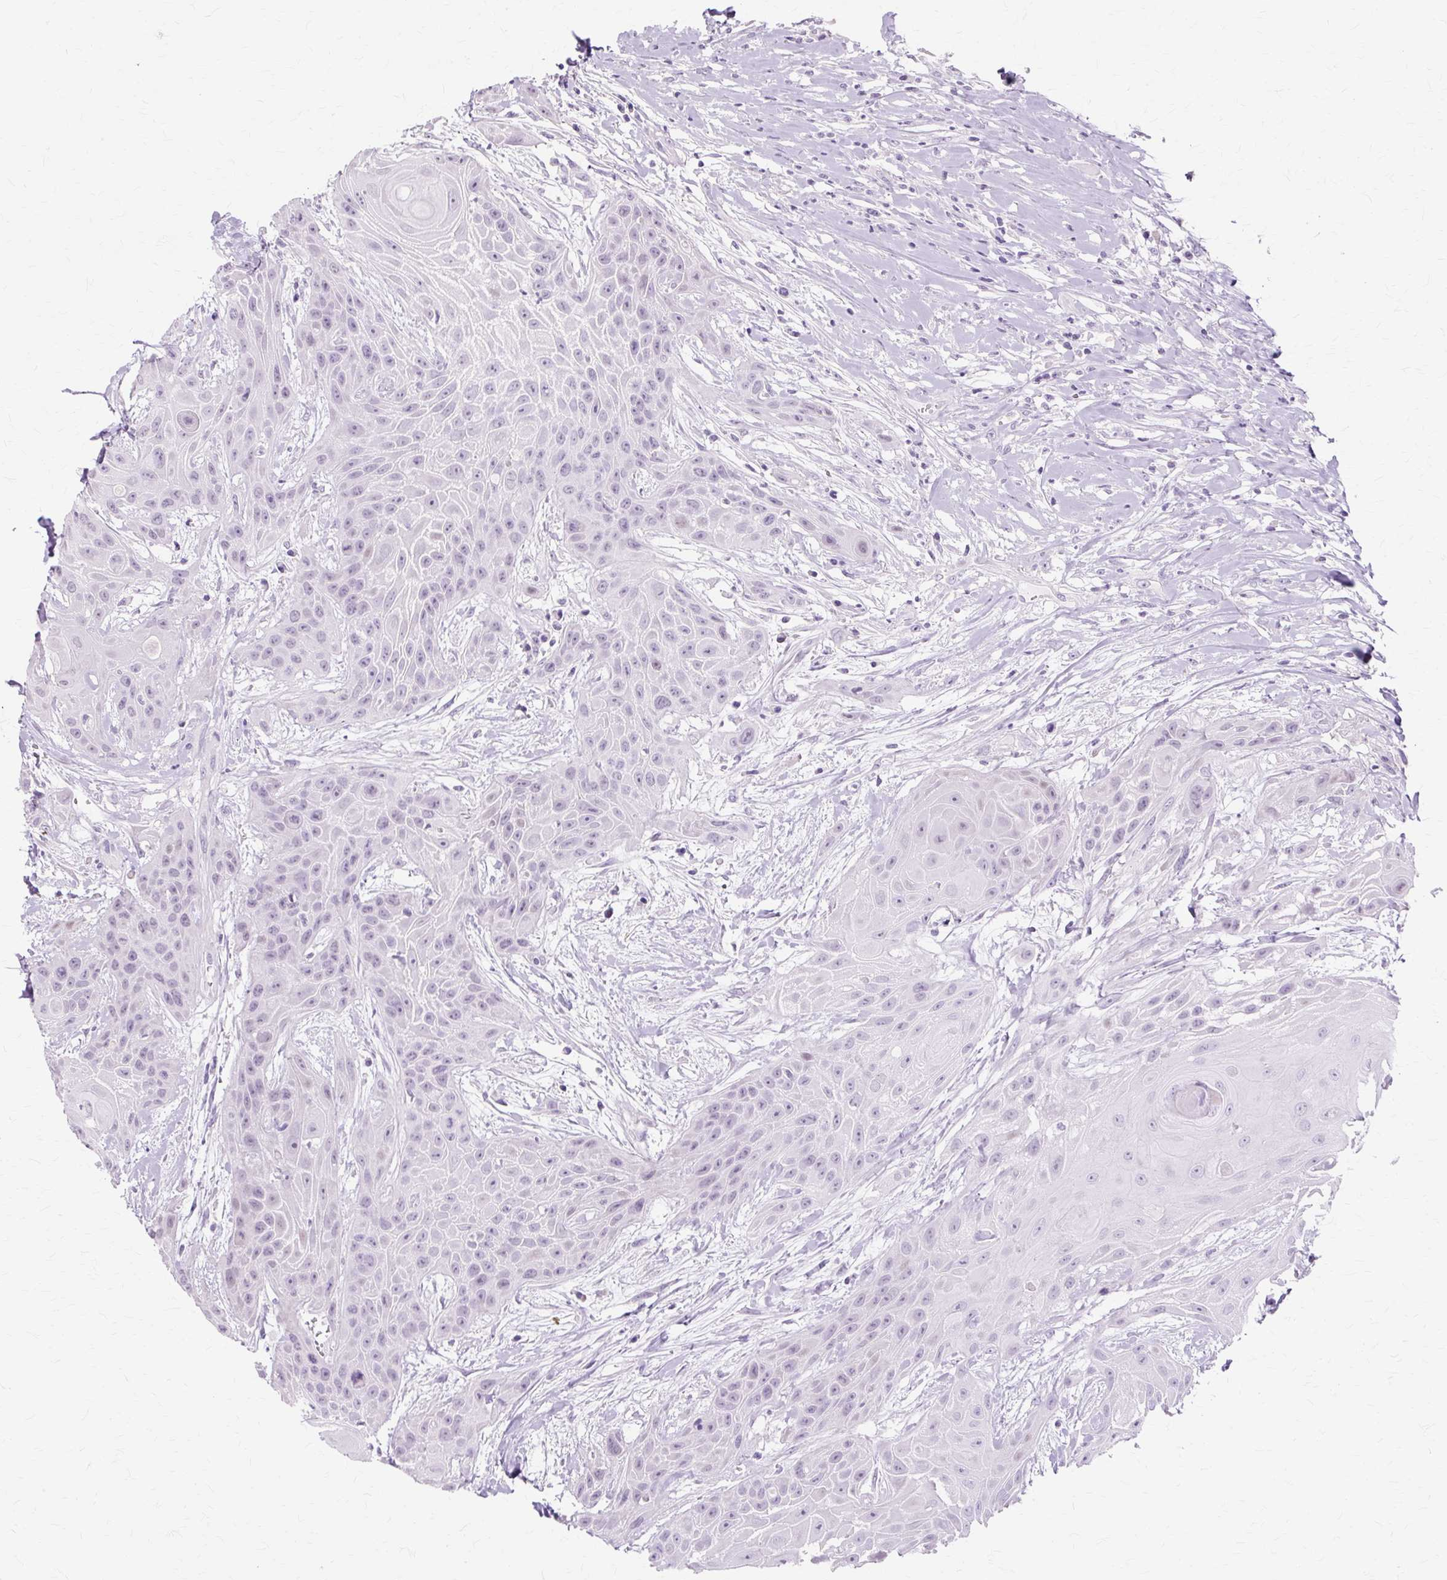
{"staining": {"intensity": "negative", "quantity": "none", "location": "none"}, "tissue": "head and neck cancer", "cell_type": "Tumor cells", "image_type": "cancer", "snomed": [{"axis": "morphology", "description": "Squamous cell carcinoma, NOS"}, {"axis": "topography", "description": "Head-Neck"}], "caption": "Protein analysis of head and neck cancer shows no significant positivity in tumor cells.", "gene": "IRX2", "patient": {"sex": "female", "age": 73}}